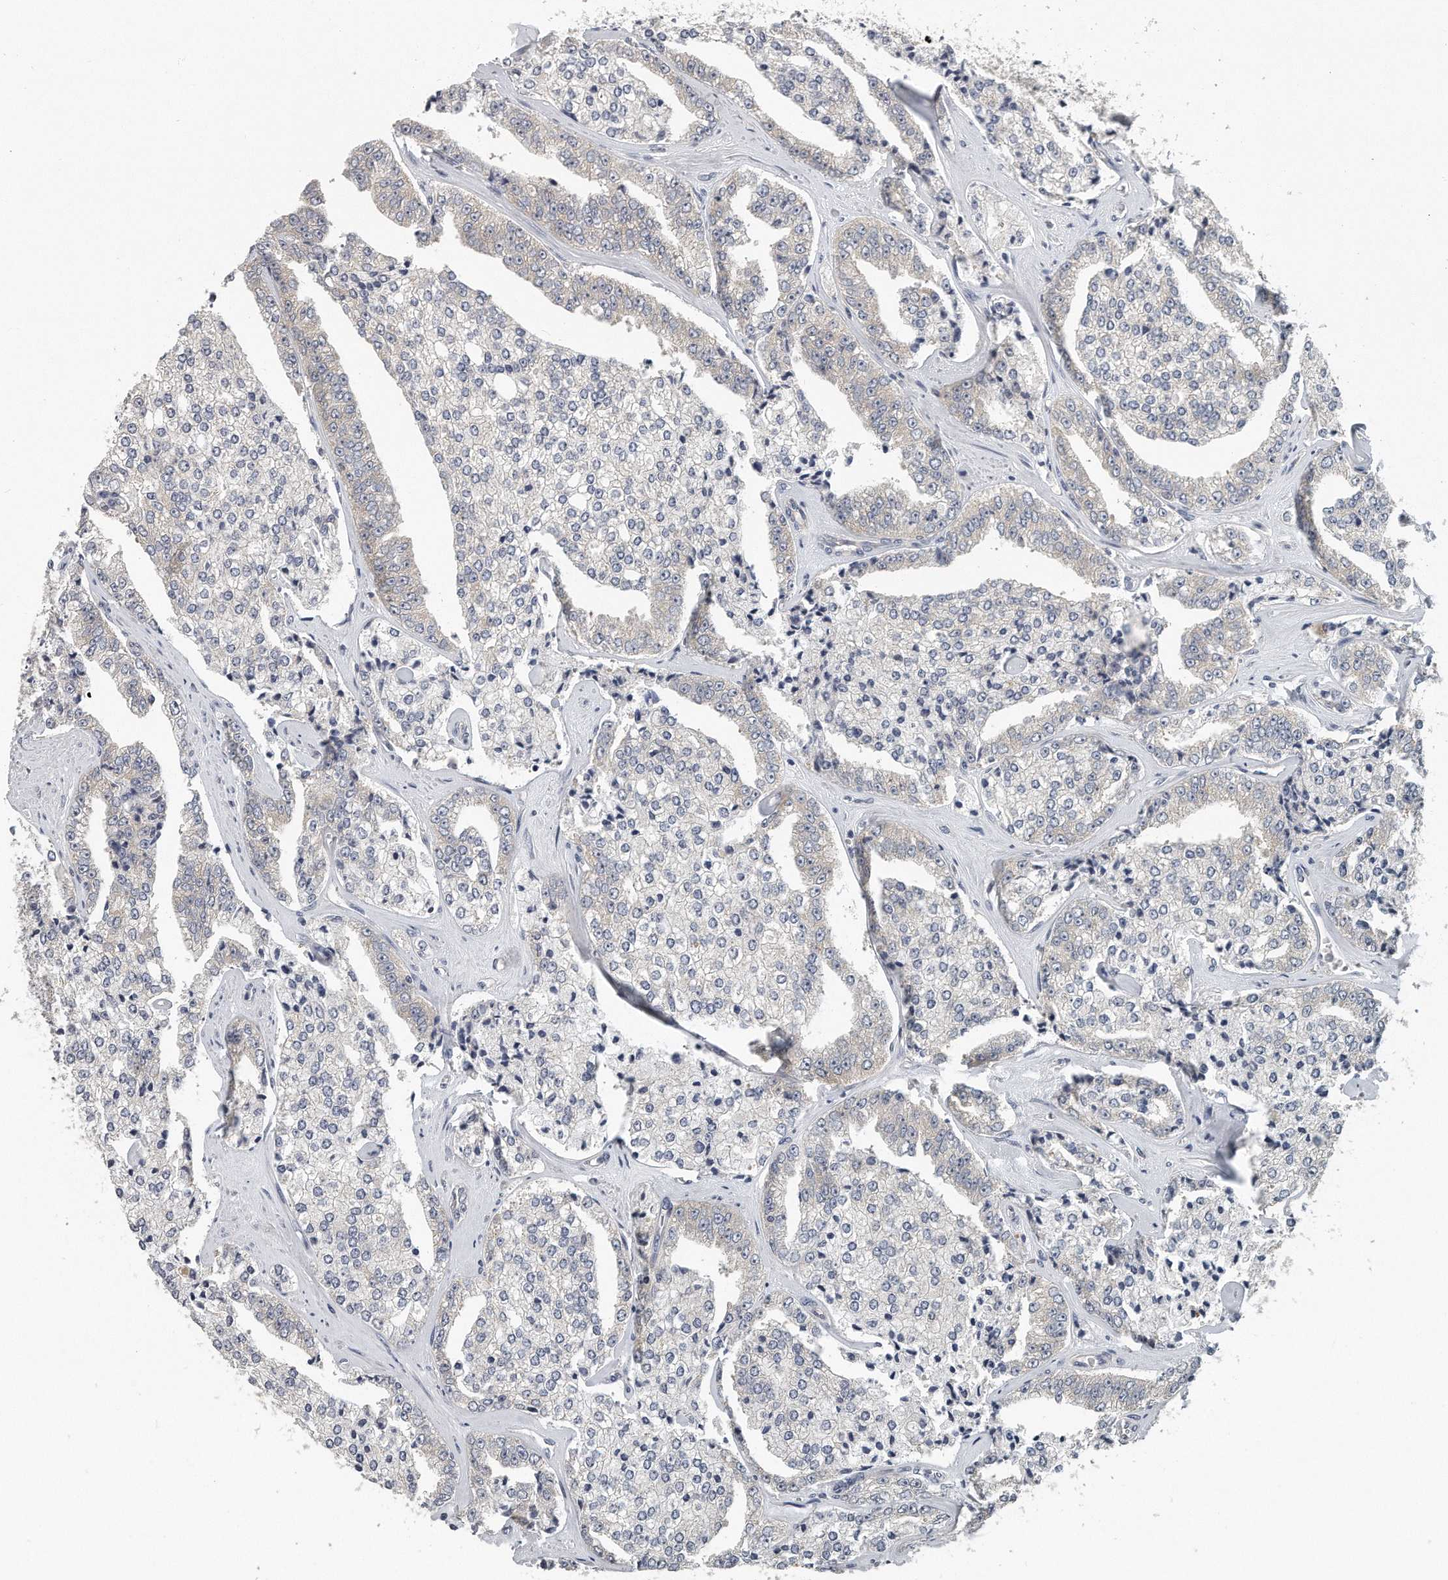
{"staining": {"intensity": "negative", "quantity": "none", "location": "none"}, "tissue": "prostate cancer", "cell_type": "Tumor cells", "image_type": "cancer", "snomed": [{"axis": "morphology", "description": "Adenocarcinoma, High grade"}, {"axis": "topography", "description": "Prostate"}], "caption": "This is a photomicrograph of immunohistochemistry (IHC) staining of prostate cancer (high-grade adenocarcinoma), which shows no staining in tumor cells.", "gene": "EIF3I", "patient": {"sex": "male", "age": 71}}